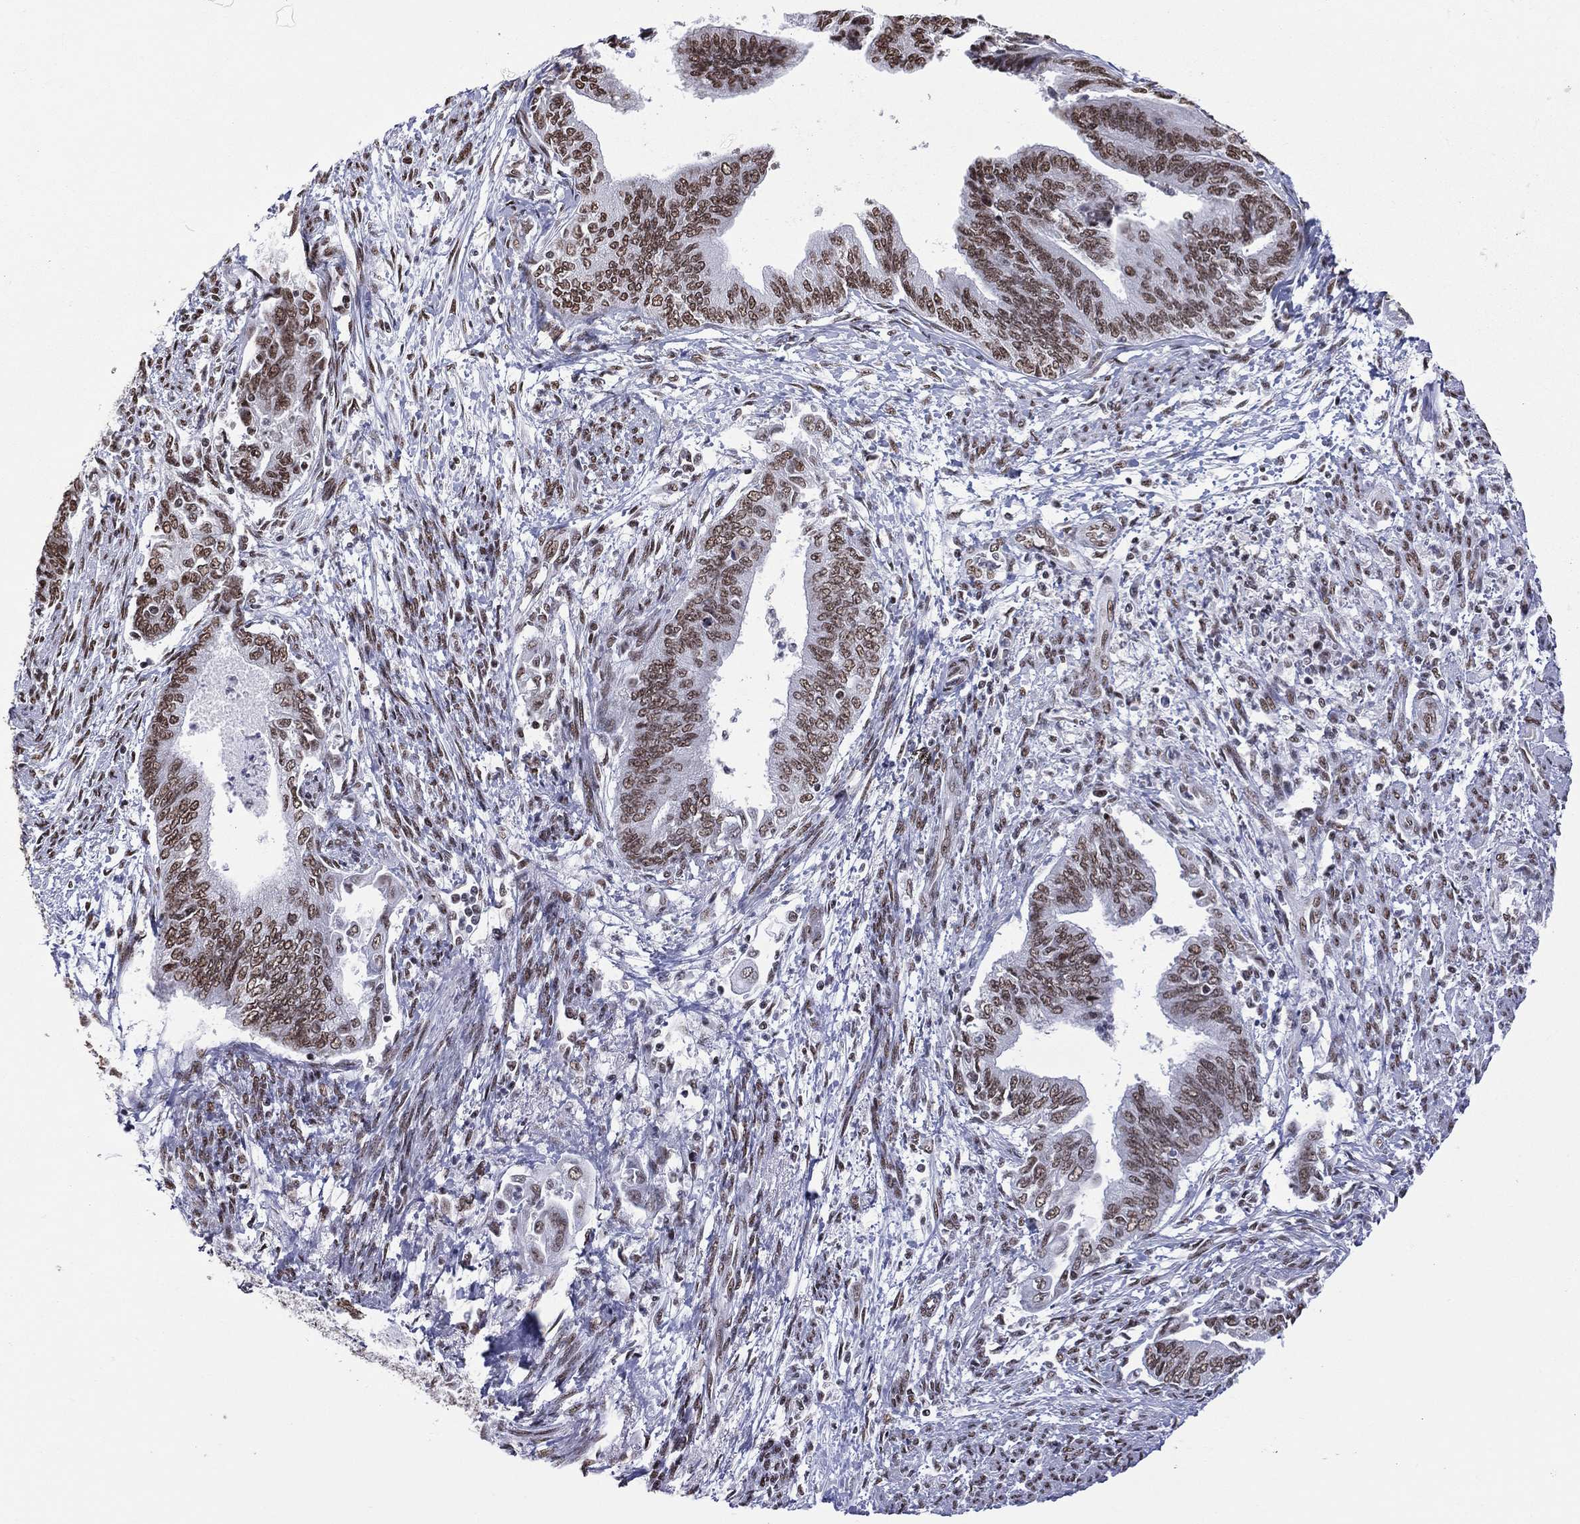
{"staining": {"intensity": "moderate", "quantity": ">75%", "location": "nuclear"}, "tissue": "endometrial cancer", "cell_type": "Tumor cells", "image_type": "cancer", "snomed": [{"axis": "morphology", "description": "Adenocarcinoma, NOS"}, {"axis": "topography", "description": "Endometrium"}], "caption": "Immunohistochemistry of human adenocarcinoma (endometrial) displays medium levels of moderate nuclear positivity in approximately >75% of tumor cells. (DAB (3,3'-diaminobenzidine) IHC, brown staining for protein, blue staining for nuclei).", "gene": "ZNF7", "patient": {"sex": "female", "age": 65}}